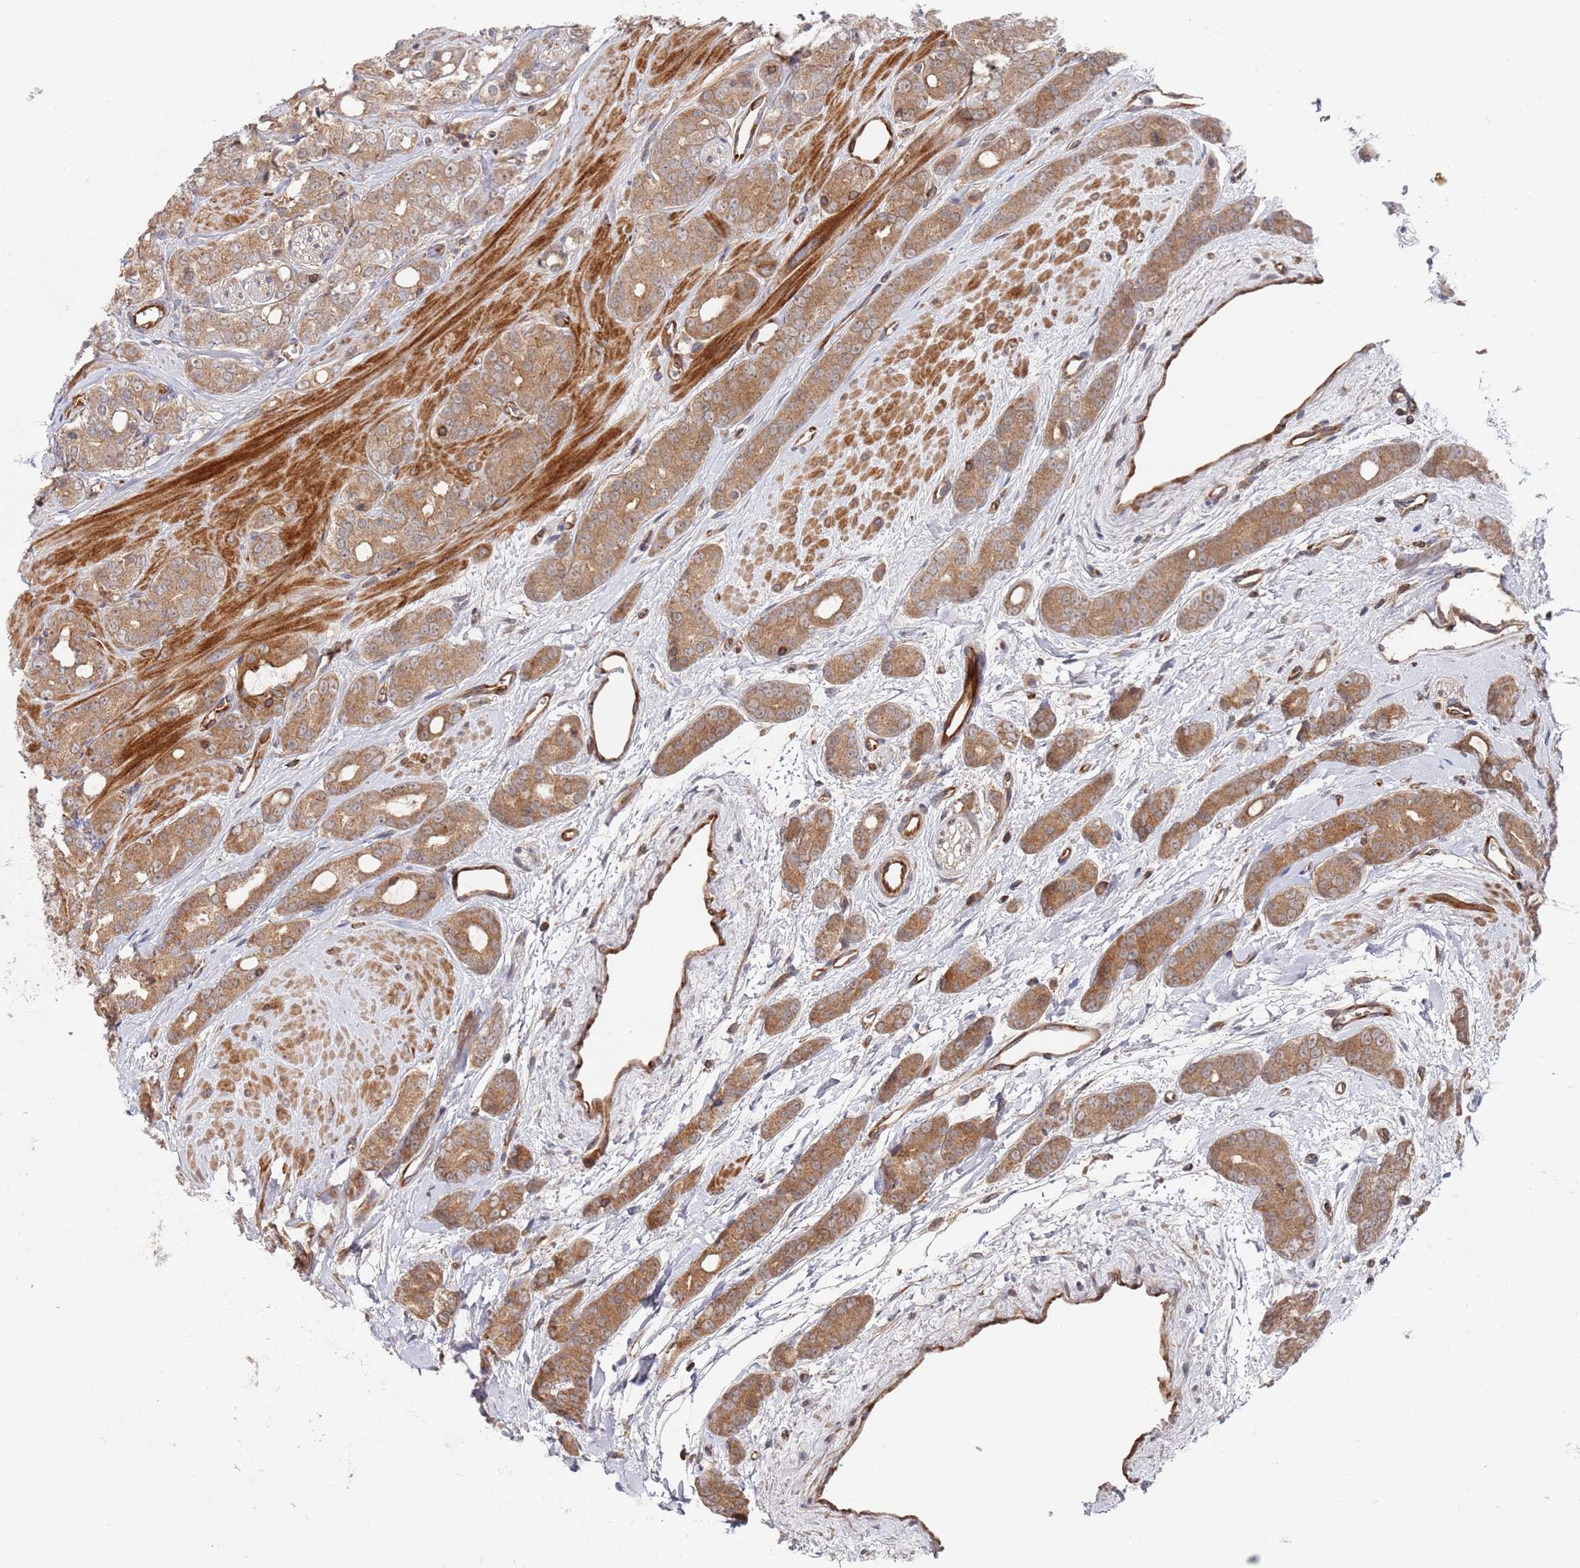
{"staining": {"intensity": "moderate", "quantity": ">75%", "location": "cytoplasmic/membranous"}, "tissue": "prostate cancer", "cell_type": "Tumor cells", "image_type": "cancer", "snomed": [{"axis": "morphology", "description": "Adenocarcinoma, High grade"}, {"axis": "topography", "description": "Prostate"}], "caption": "Tumor cells show moderate cytoplasmic/membranous staining in approximately >75% of cells in prostate cancer (adenocarcinoma (high-grade)). The staining is performed using DAB (3,3'-diaminobenzidine) brown chromogen to label protein expression. The nuclei are counter-stained blue using hematoxylin.", "gene": "DDX60", "patient": {"sex": "male", "age": 62}}